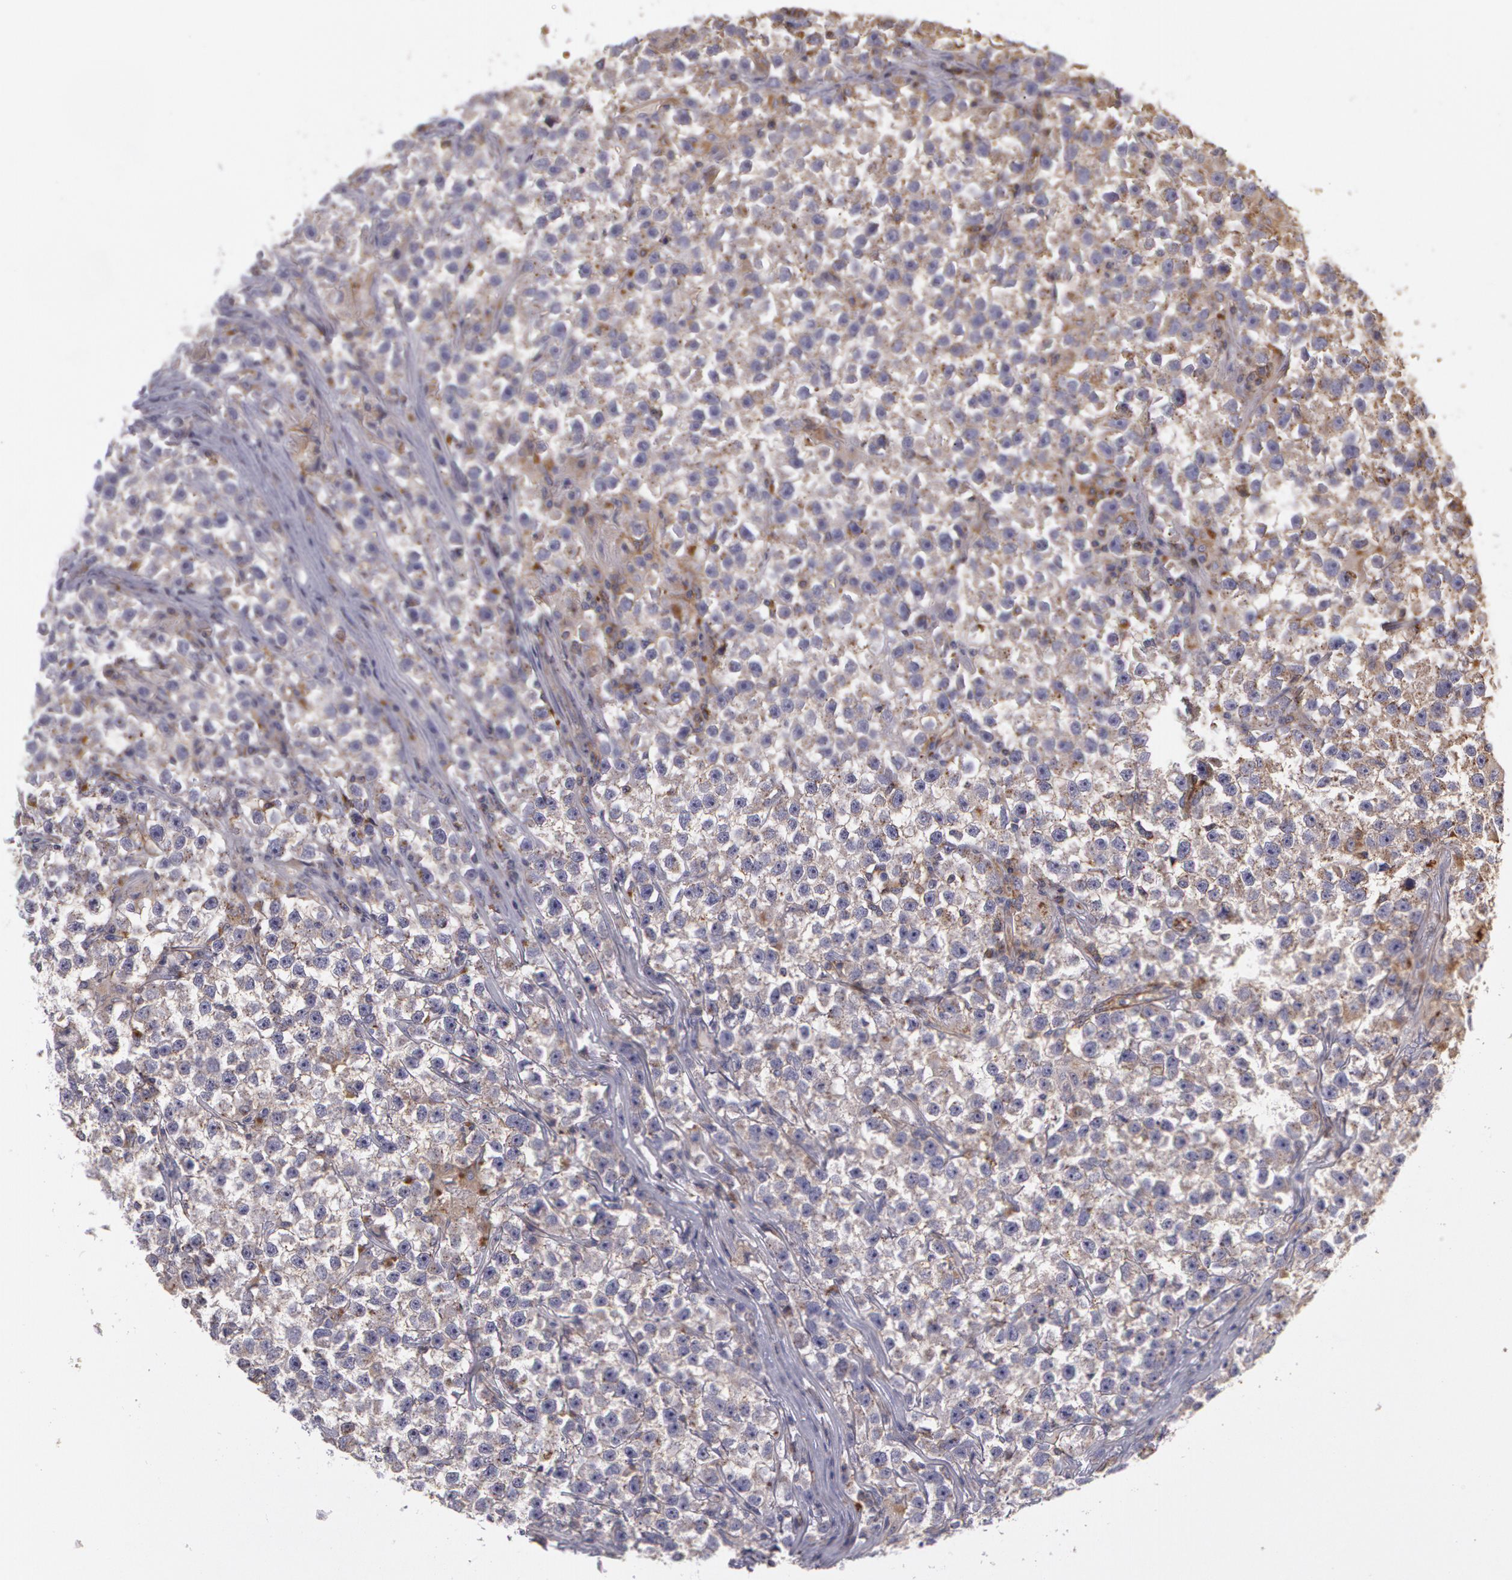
{"staining": {"intensity": "weak", "quantity": "<25%", "location": "cytoplasmic/membranous"}, "tissue": "testis cancer", "cell_type": "Tumor cells", "image_type": "cancer", "snomed": [{"axis": "morphology", "description": "Seminoma, NOS"}, {"axis": "topography", "description": "Testis"}], "caption": "Human testis cancer stained for a protein using IHC reveals no staining in tumor cells.", "gene": "FLOT2", "patient": {"sex": "male", "age": 33}}